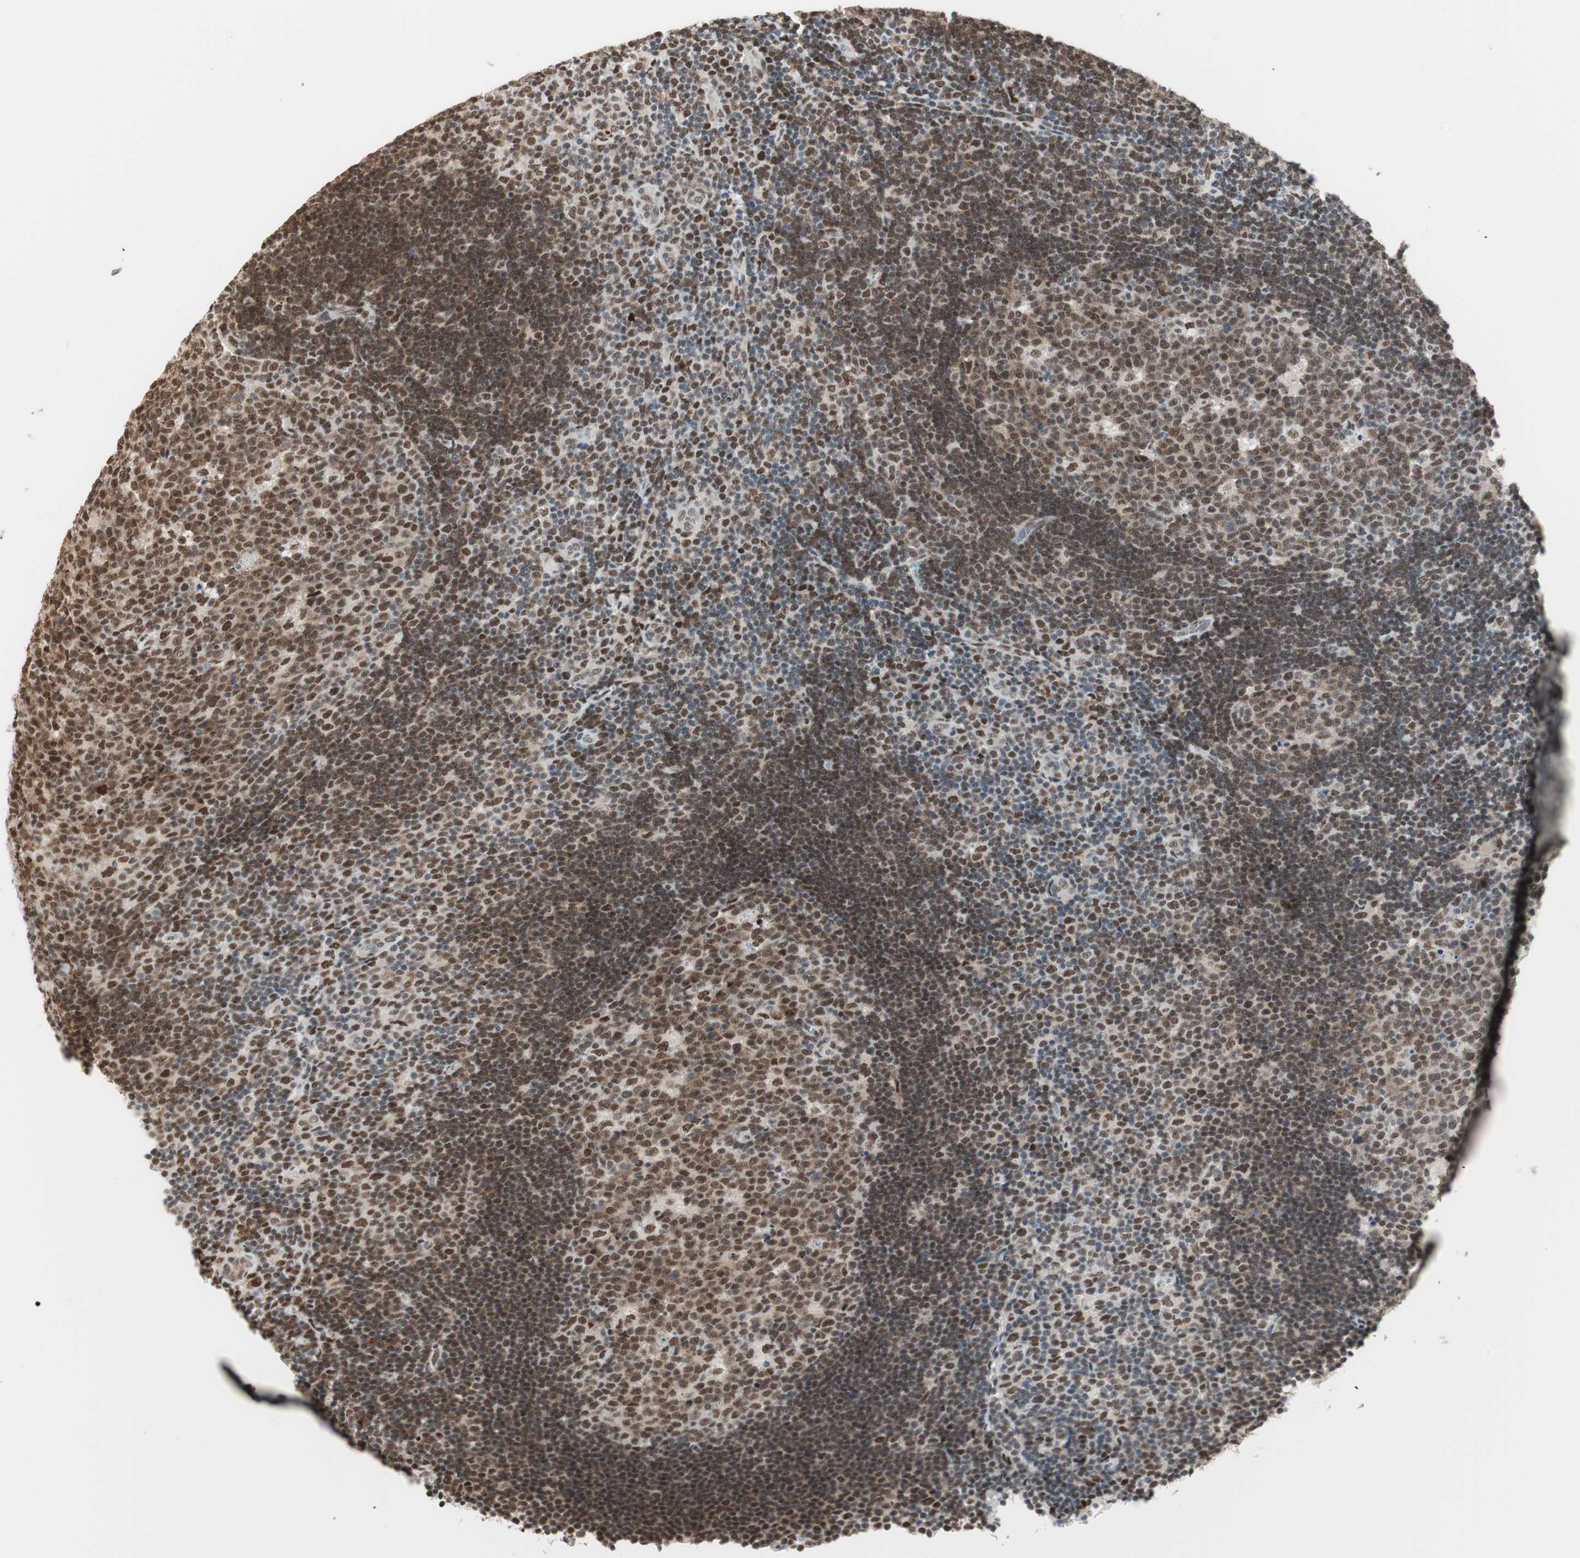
{"staining": {"intensity": "strong", "quantity": ">75%", "location": "nuclear"}, "tissue": "lymph node", "cell_type": "Germinal center cells", "image_type": "normal", "snomed": [{"axis": "morphology", "description": "Normal tissue, NOS"}, {"axis": "topography", "description": "Lymph node"}, {"axis": "topography", "description": "Salivary gland"}], "caption": "IHC staining of benign lymph node, which reveals high levels of strong nuclear positivity in approximately >75% of germinal center cells indicating strong nuclear protein expression. The staining was performed using DAB (3,3'-diaminobenzidine) (brown) for protein detection and nuclei were counterstained in hematoxylin (blue).", "gene": "SMARCE1", "patient": {"sex": "male", "age": 8}}